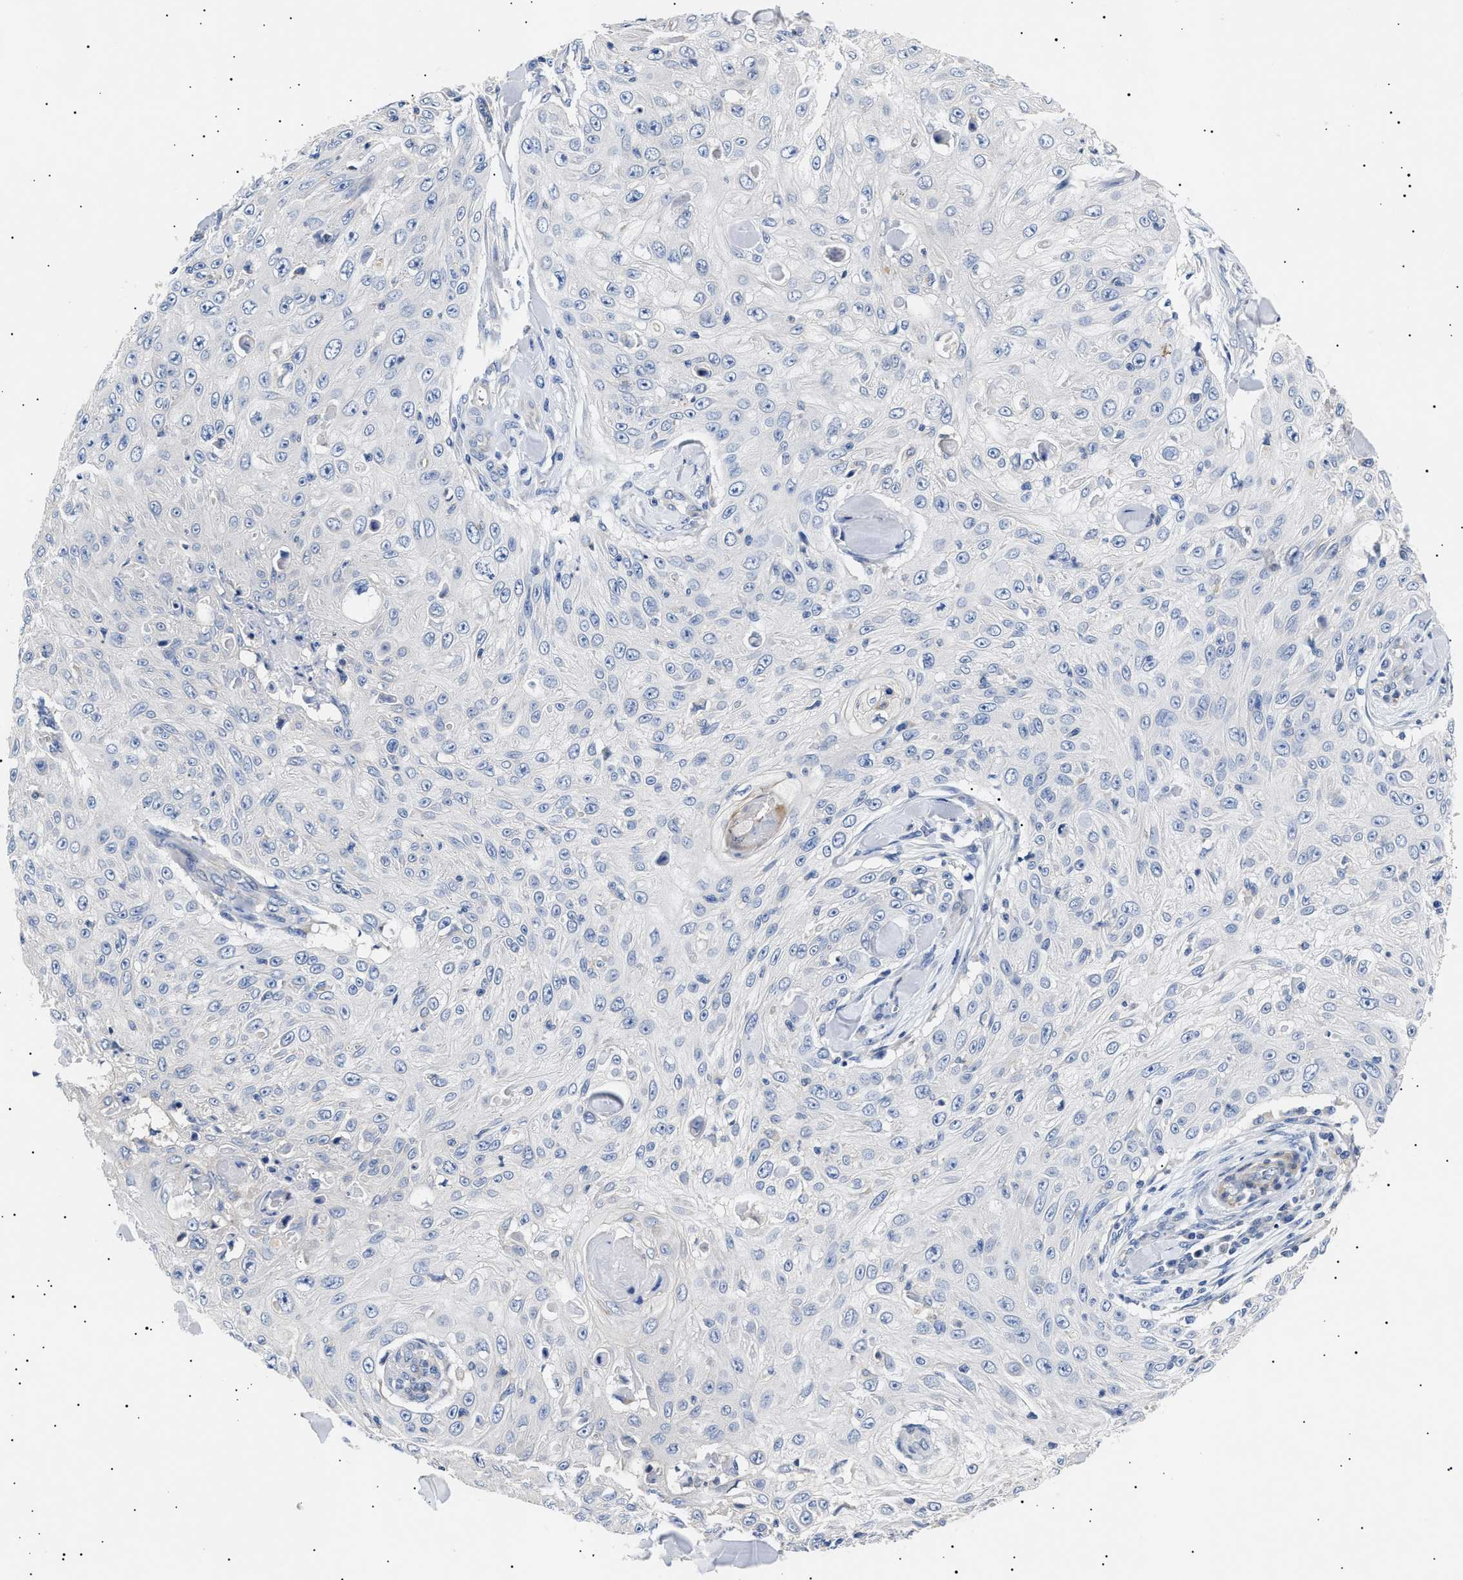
{"staining": {"intensity": "negative", "quantity": "none", "location": "none"}, "tissue": "skin cancer", "cell_type": "Tumor cells", "image_type": "cancer", "snomed": [{"axis": "morphology", "description": "Squamous cell carcinoma, NOS"}, {"axis": "topography", "description": "Skin"}], "caption": "There is no significant expression in tumor cells of skin cancer.", "gene": "HEMGN", "patient": {"sex": "male", "age": 86}}